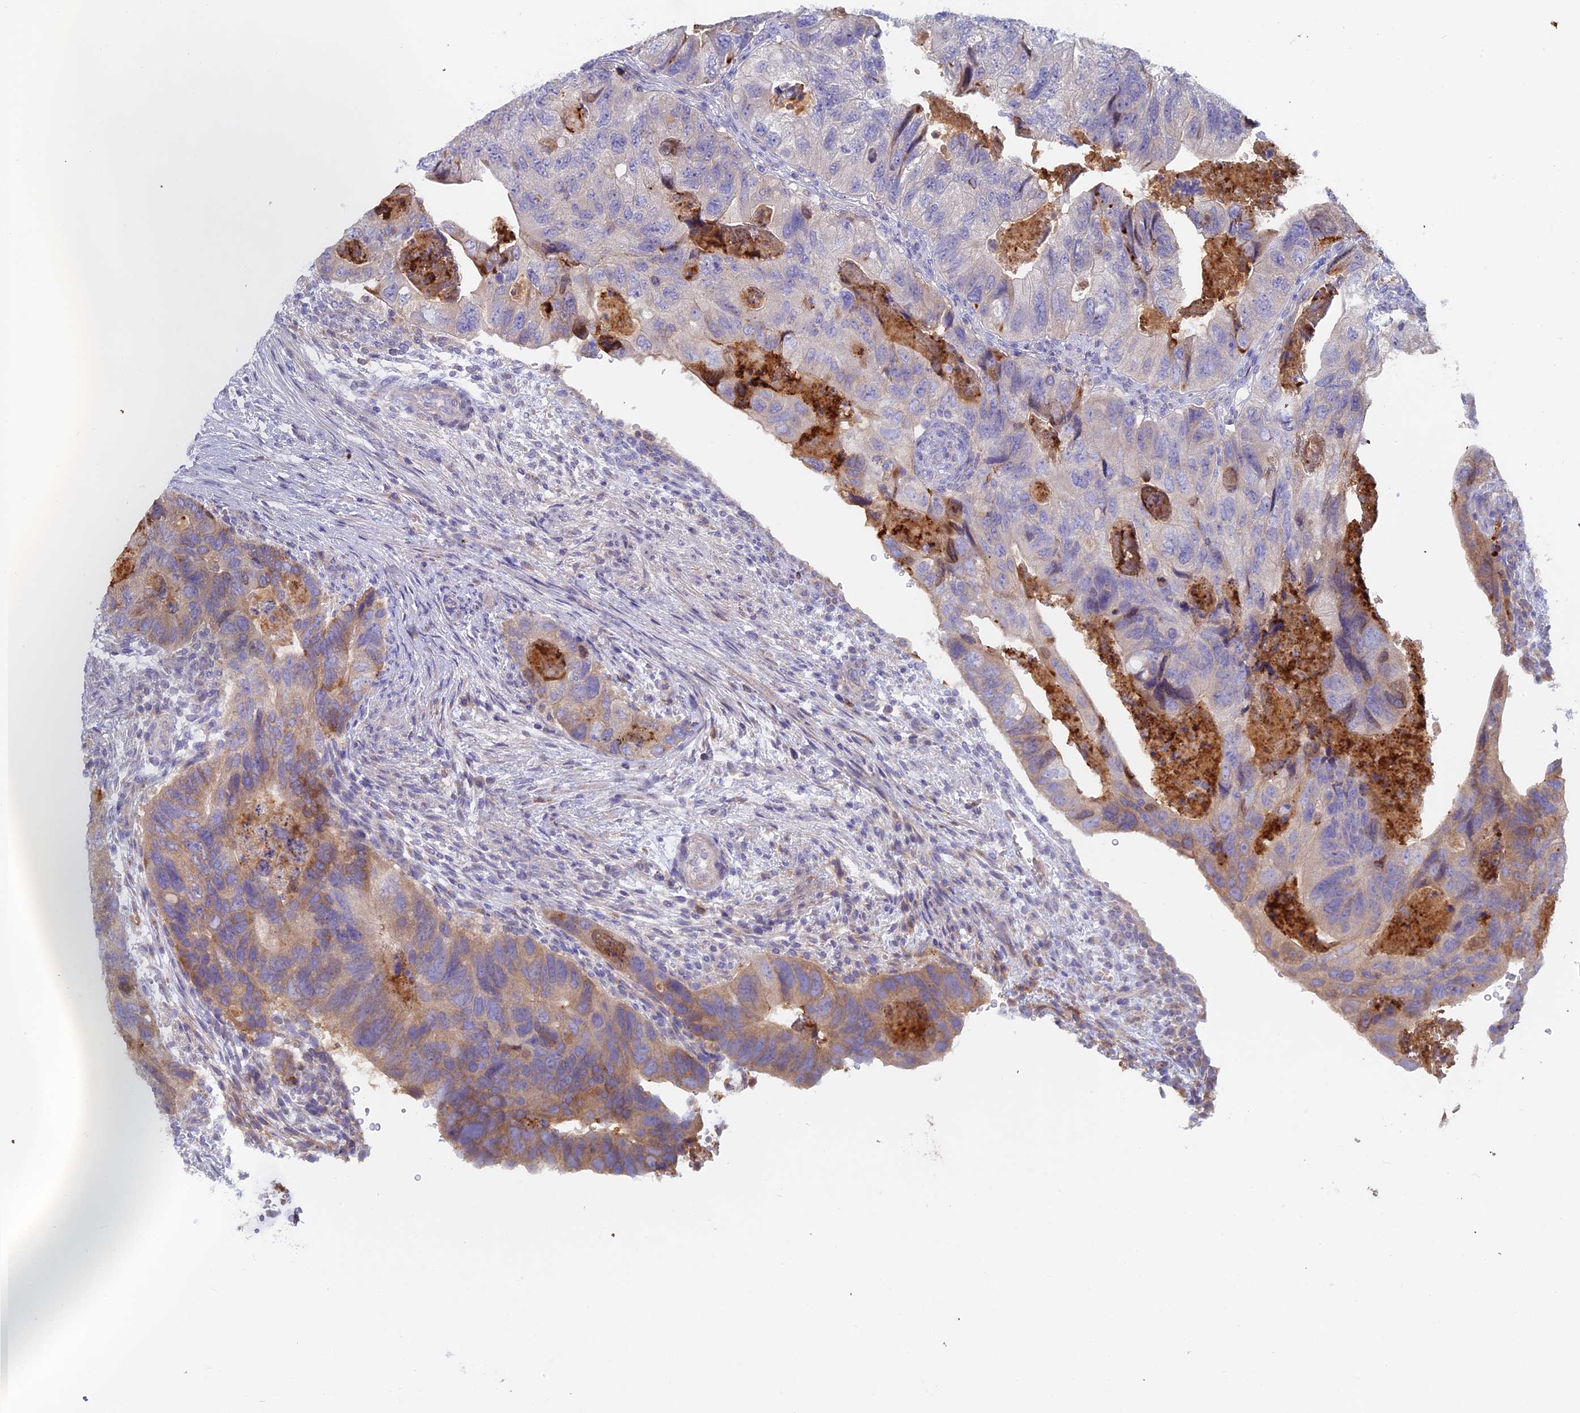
{"staining": {"intensity": "moderate", "quantity": "<25%", "location": "cytoplasmic/membranous"}, "tissue": "colorectal cancer", "cell_type": "Tumor cells", "image_type": "cancer", "snomed": [{"axis": "morphology", "description": "Adenocarcinoma, NOS"}, {"axis": "topography", "description": "Rectum"}], "caption": "Colorectal cancer tissue displays moderate cytoplasmic/membranous staining in approximately <25% of tumor cells", "gene": "IFTAP", "patient": {"sex": "male", "age": 63}}